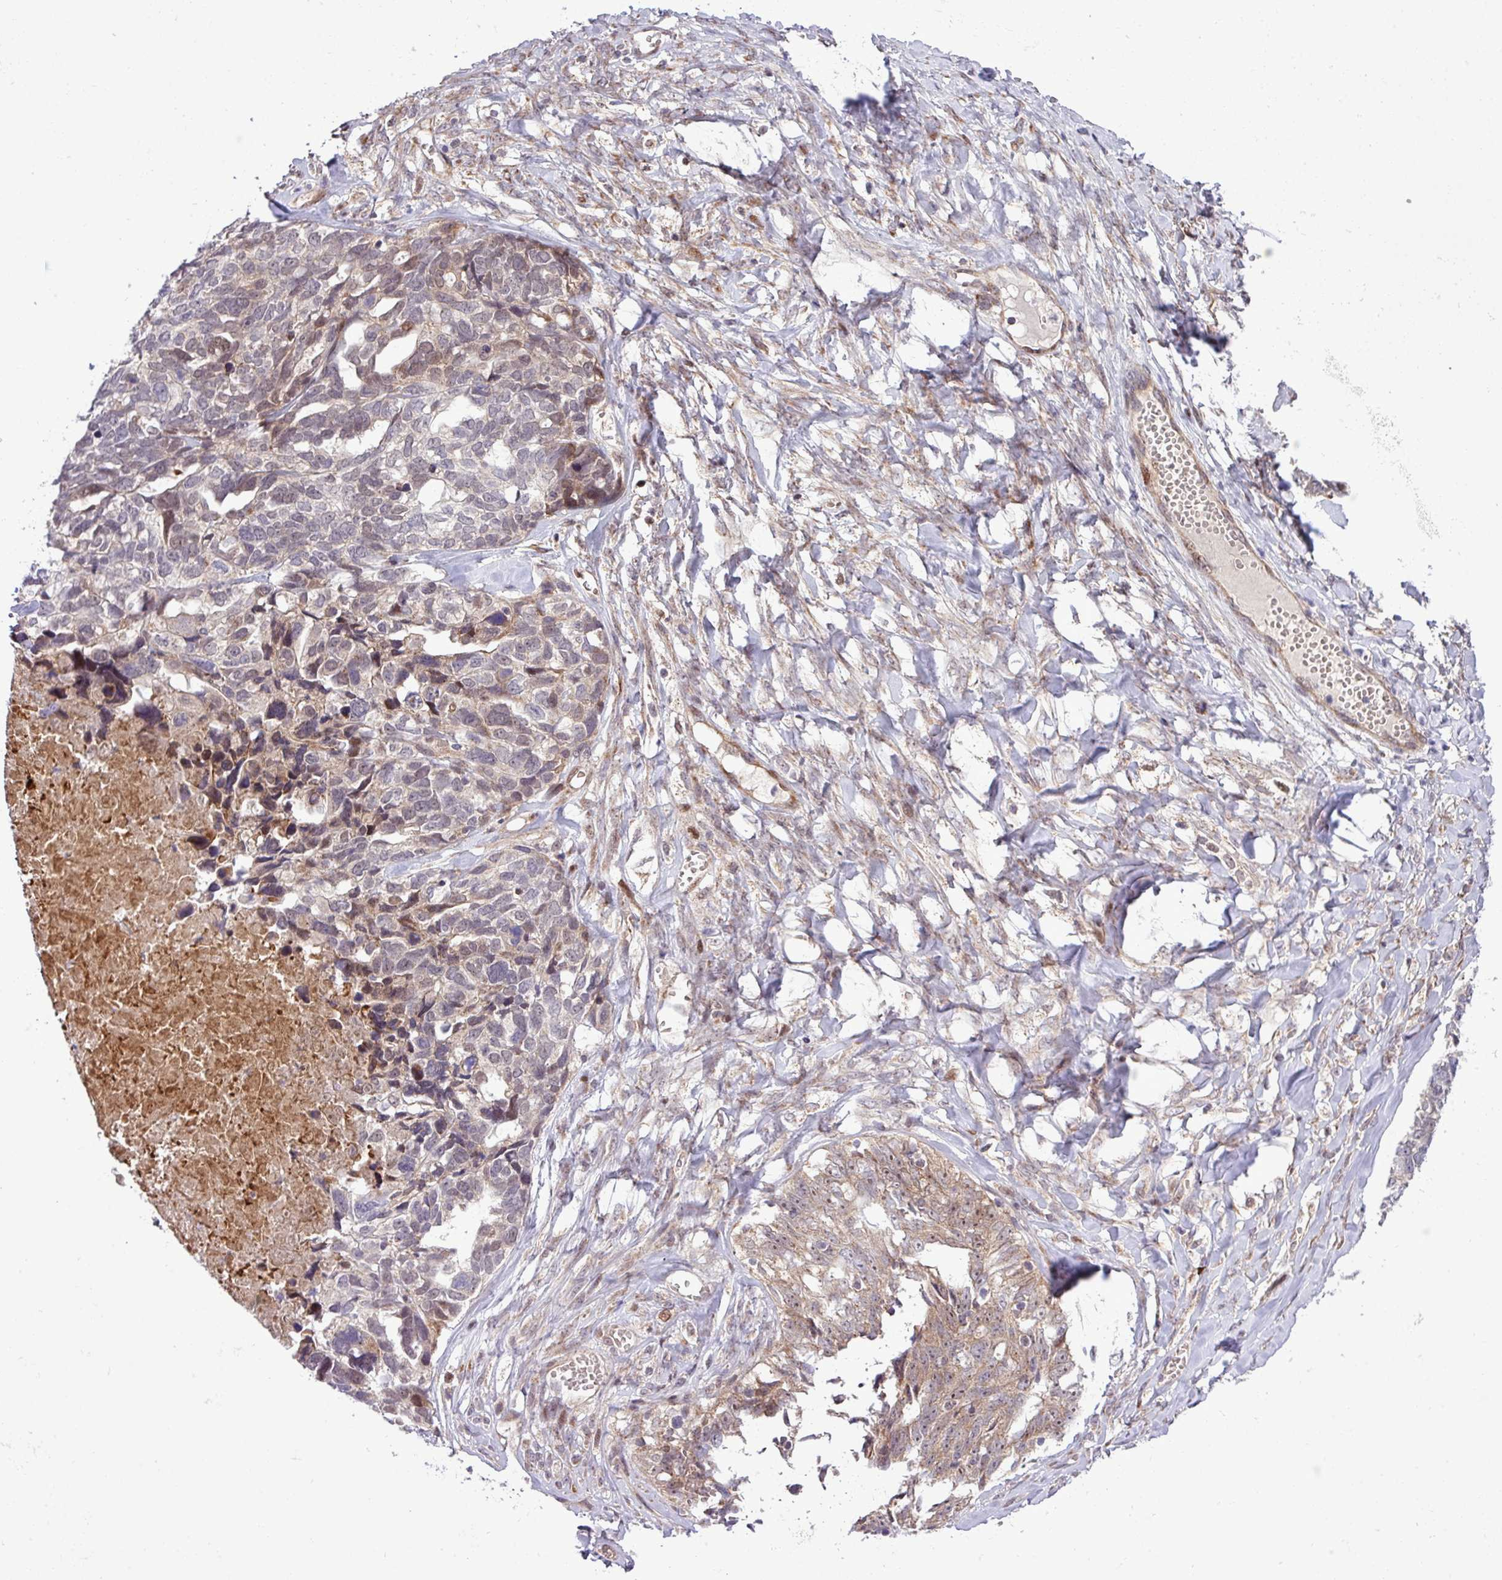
{"staining": {"intensity": "moderate", "quantity": "25%-75%", "location": "cytoplasmic/membranous"}, "tissue": "ovarian cancer", "cell_type": "Tumor cells", "image_type": "cancer", "snomed": [{"axis": "morphology", "description": "Cystadenocarcinoma, serous, NOS"}, {"axis": "topography", "description": "Ovary"}], "caption": "Immunohistochemical staining of serous cystadenocarcinoma (ovarian) displays moderate cytoplasmic/membranous protein staining in about 25%-75% of tumor cells.", "gene": "B3GNT9", "patient": {"sex": "female", "age": 79}}